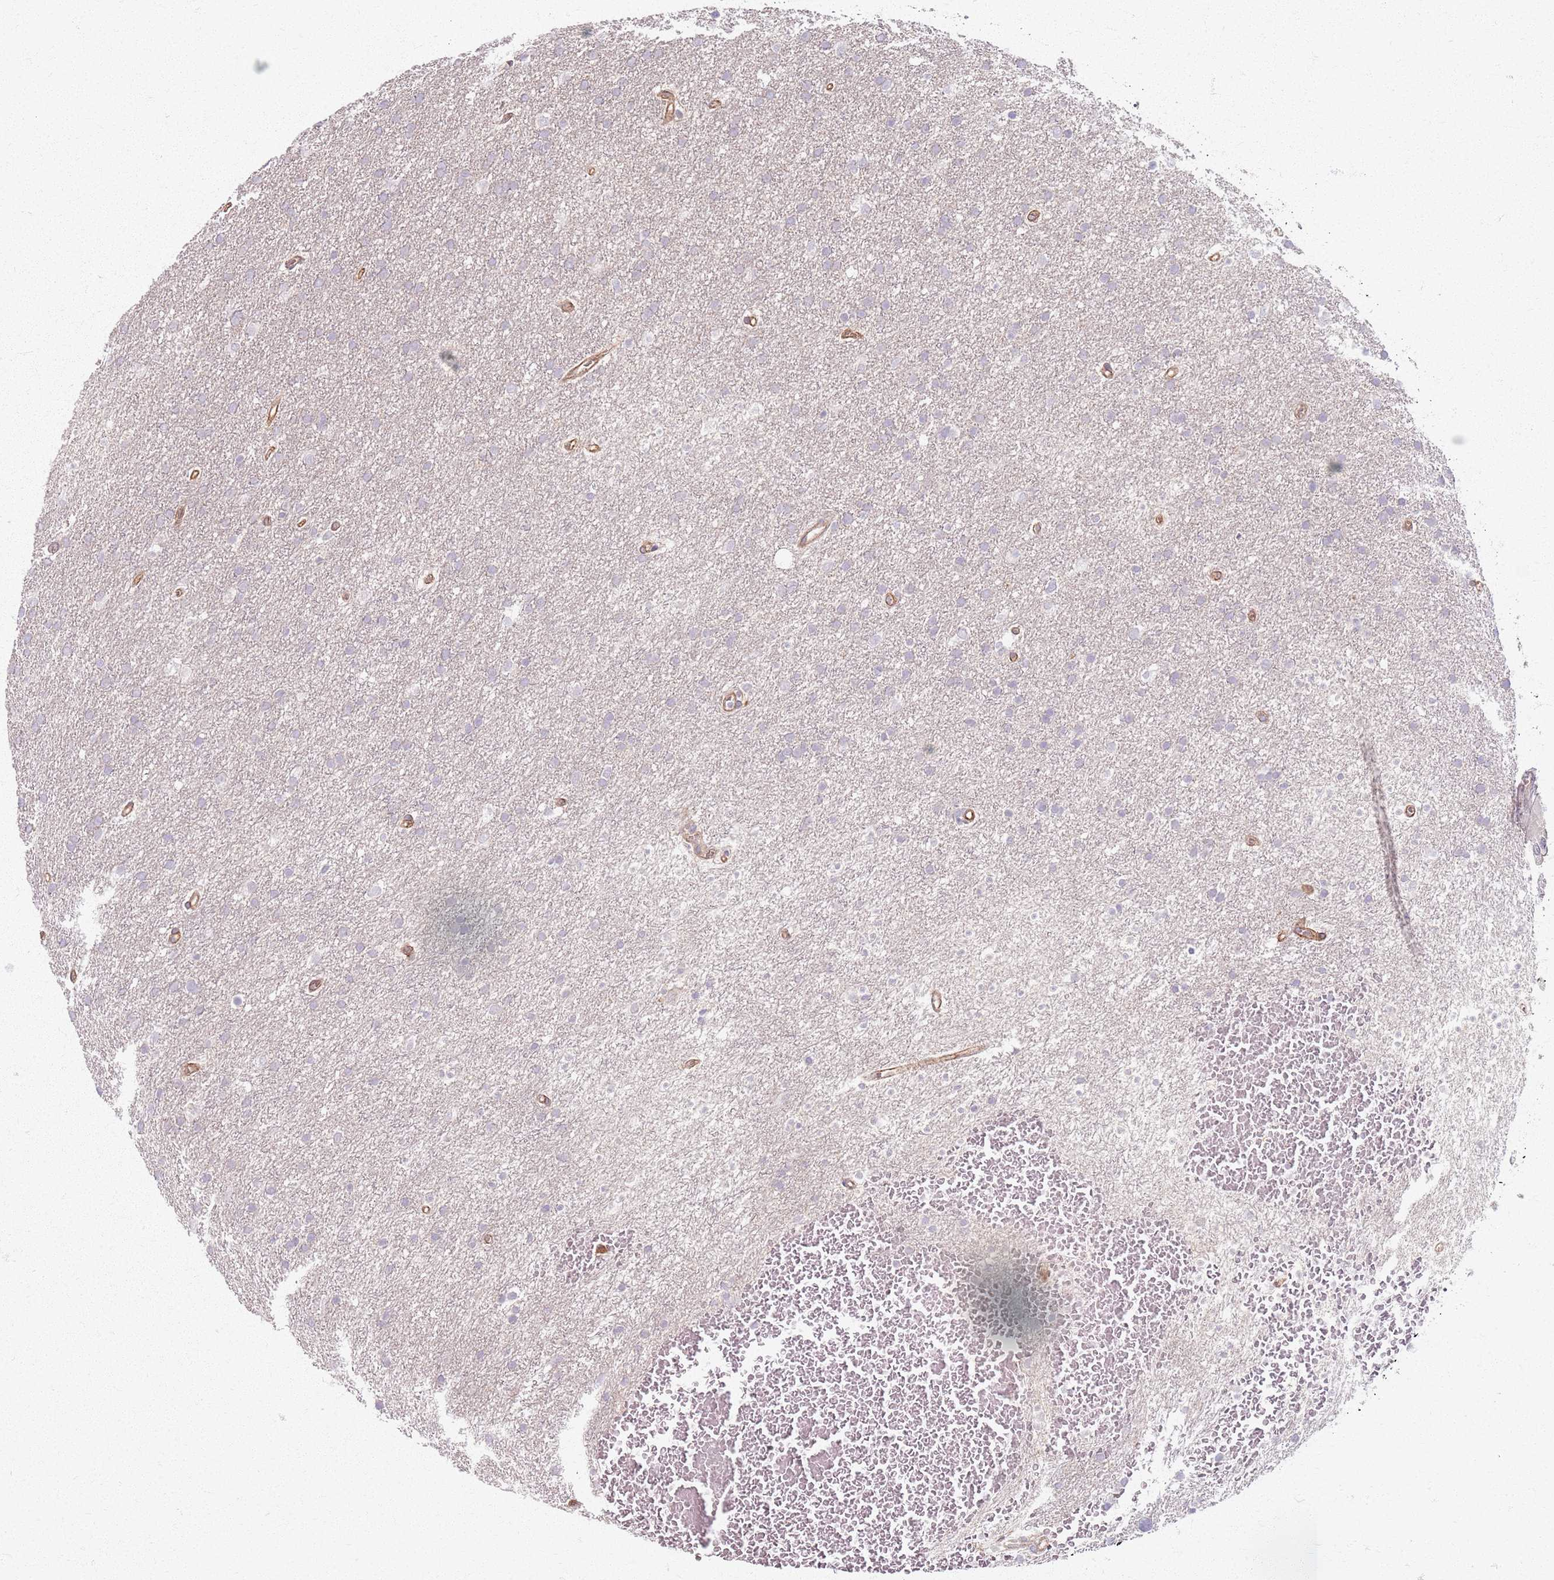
{"staining": {"intensity": "negative", "quantity": "none", "location": "none"}, "tissue": "glioma", "cell_type": "Tumor cells", "image_type": "cancer", "snomed": [{"axis": "morphology", "description": "Glioma, malignant, High grade"}, {"axis": "topography", "description": "Cerebral cortex"}], "caption": "Glioma was stained to show a protein in brown. There is no significant positivity in tumor cells.", "gene": "KCNA5", "patient": {"sex": "female", "age": 36}}